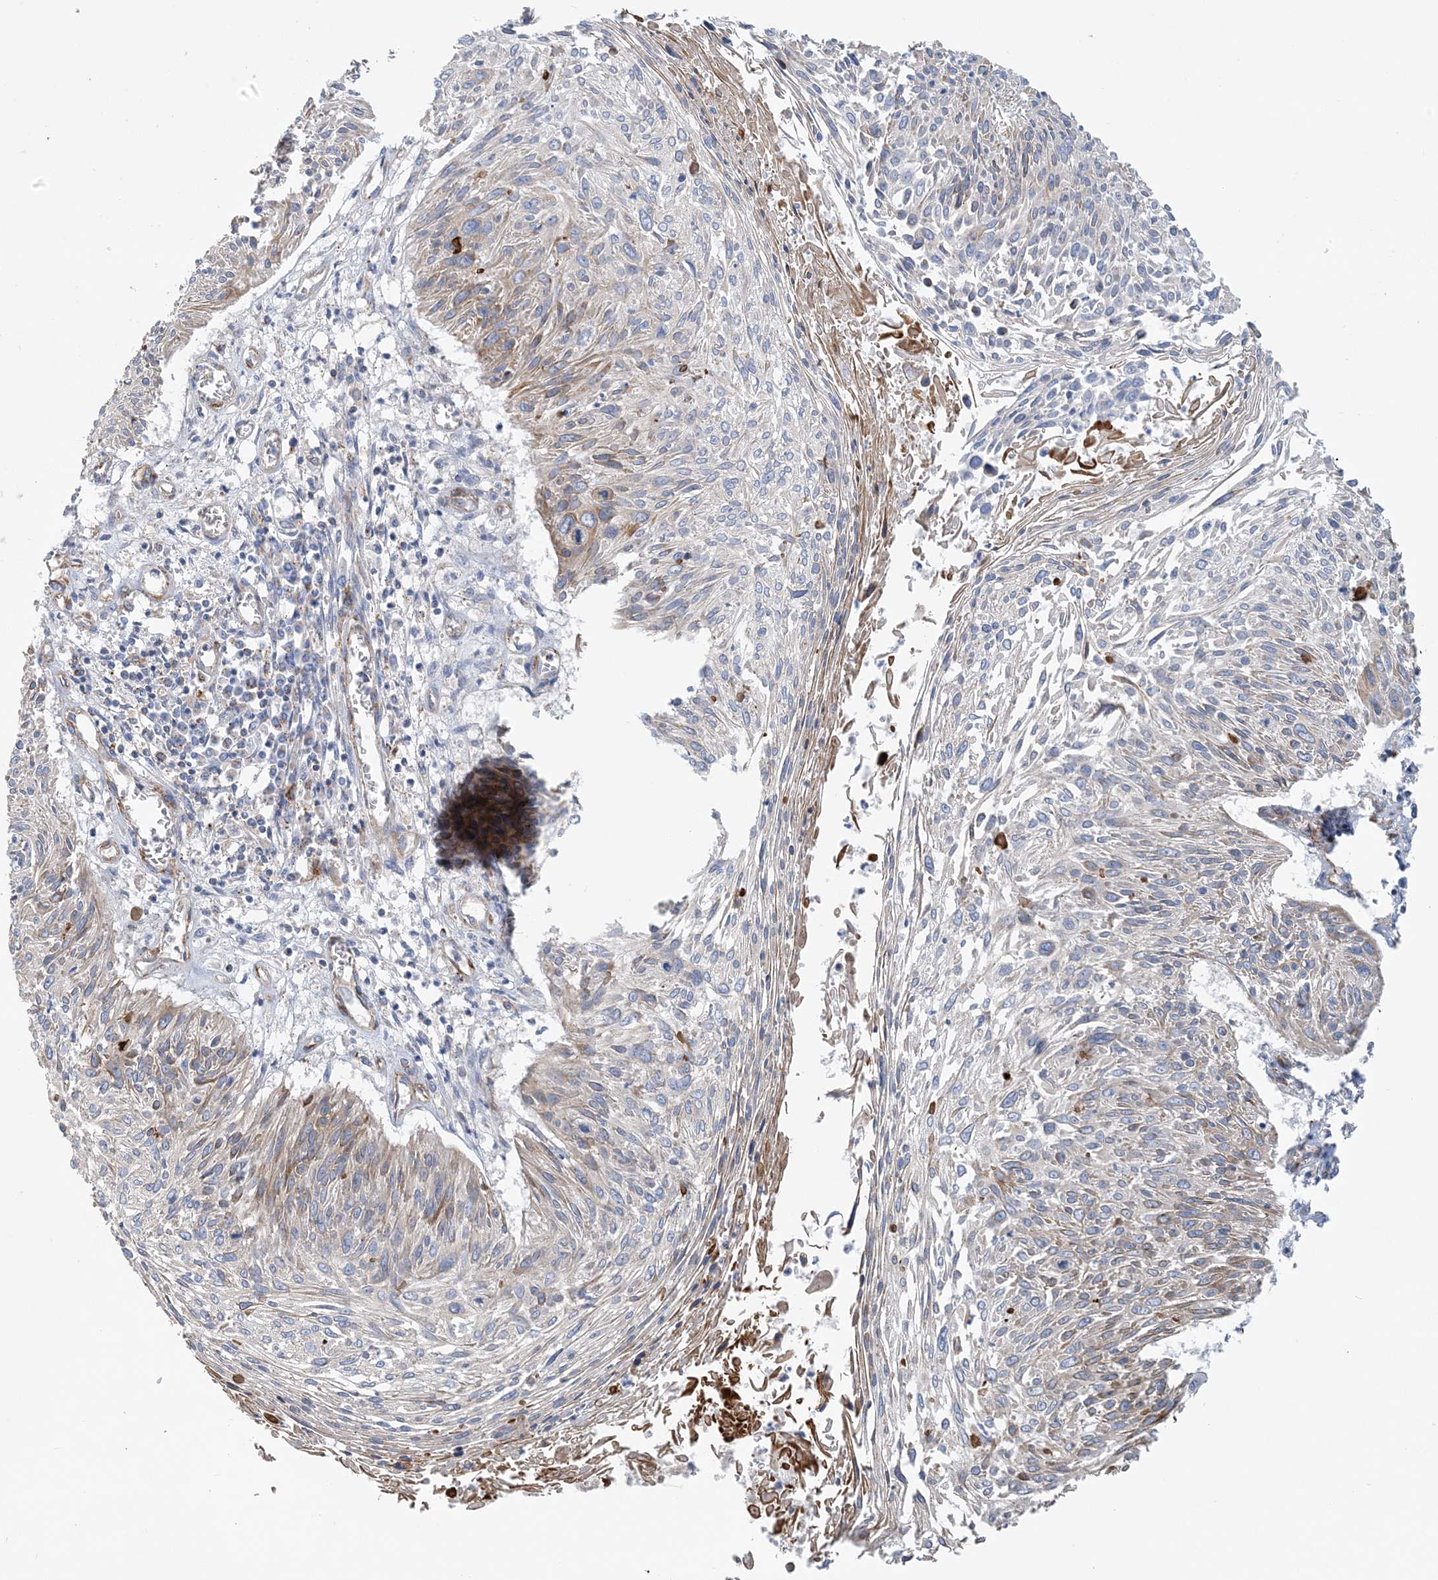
{"staining": {"intensity": "weak", "quantity": "<25%", "location": "cytoplasmic/membranous"}, "tissue": "cervical cancer", "cell_type": "Tumor cells", "image_type": "cancer", "snomed": [{"axis": "morphology", "description": "Squamous cell carcinoma, NOS"}, {"axis": "topography", "description": "Cervix"}], "caption": "Tumor cells show no significant protein staining in squamous cell carcinoma (cervical). (Immunohistochemistry, brightfield microscopy, high magnification).", "gene": "CALHM5", "patient": {"sex": "female", "age": 51}}